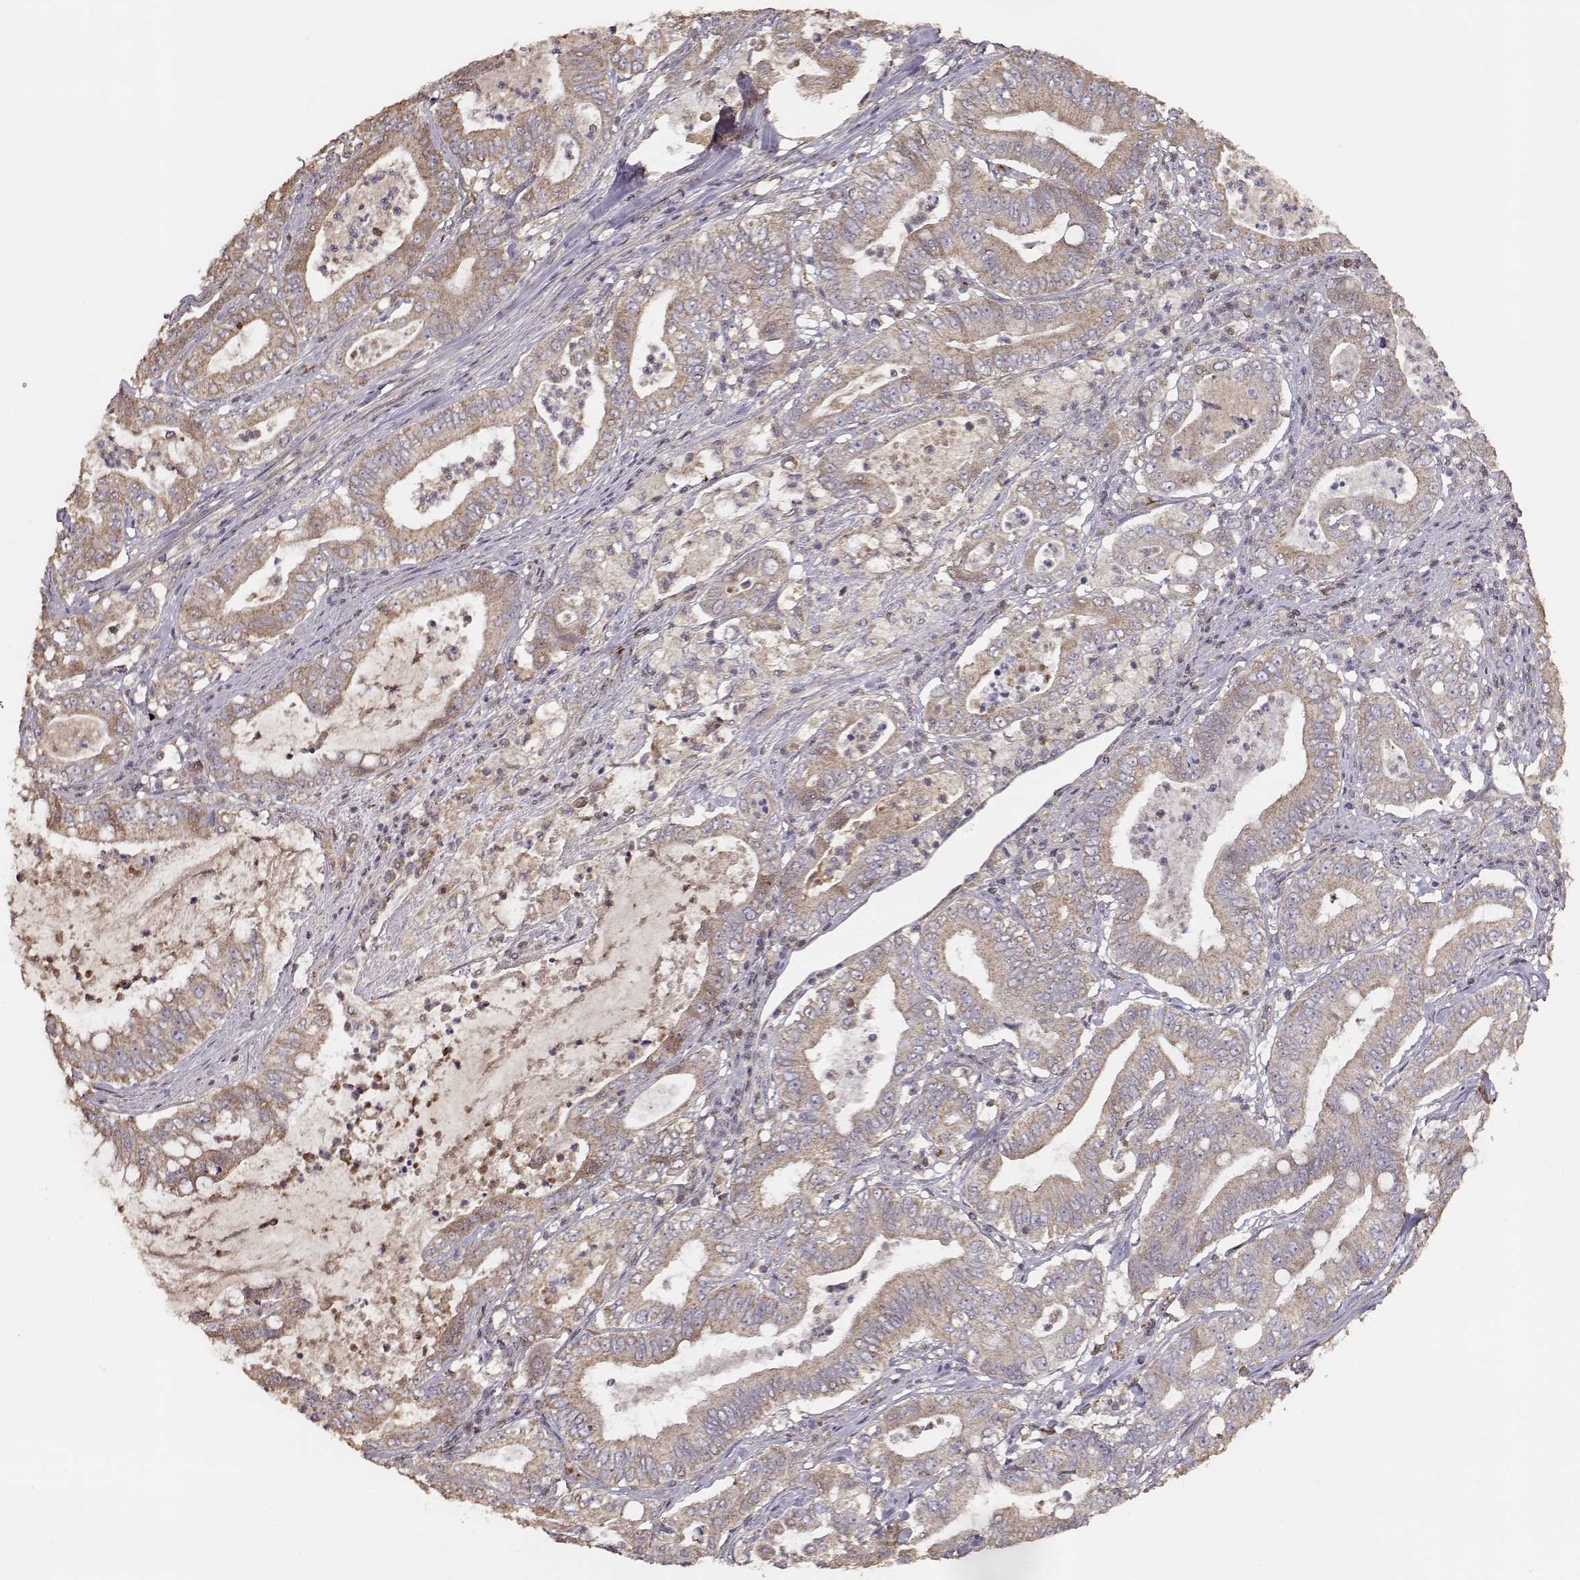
{"staining": {"intensity": "moderate", "quantity": ">75%", "location": "cytoplasmic/membranous"}, "tissue": "pancreatic cancer", "cell_type": "Tumor cells", "image_type": "cancer", "snomed": [{"axis": "morphology", "description": "Adenocarcinoma, NOS"}, {"axis": "topography", "description": "Pancreas"}], "caption": "There is medium levels of moderate cytoplasmic/membranous staining in tumor cells of pancreatic adenocarcinoma, as demonstrated by immunohistochemical staining (brown color).", "gene": "TARS3", "patient": {"sex": "male", "age": 71}}